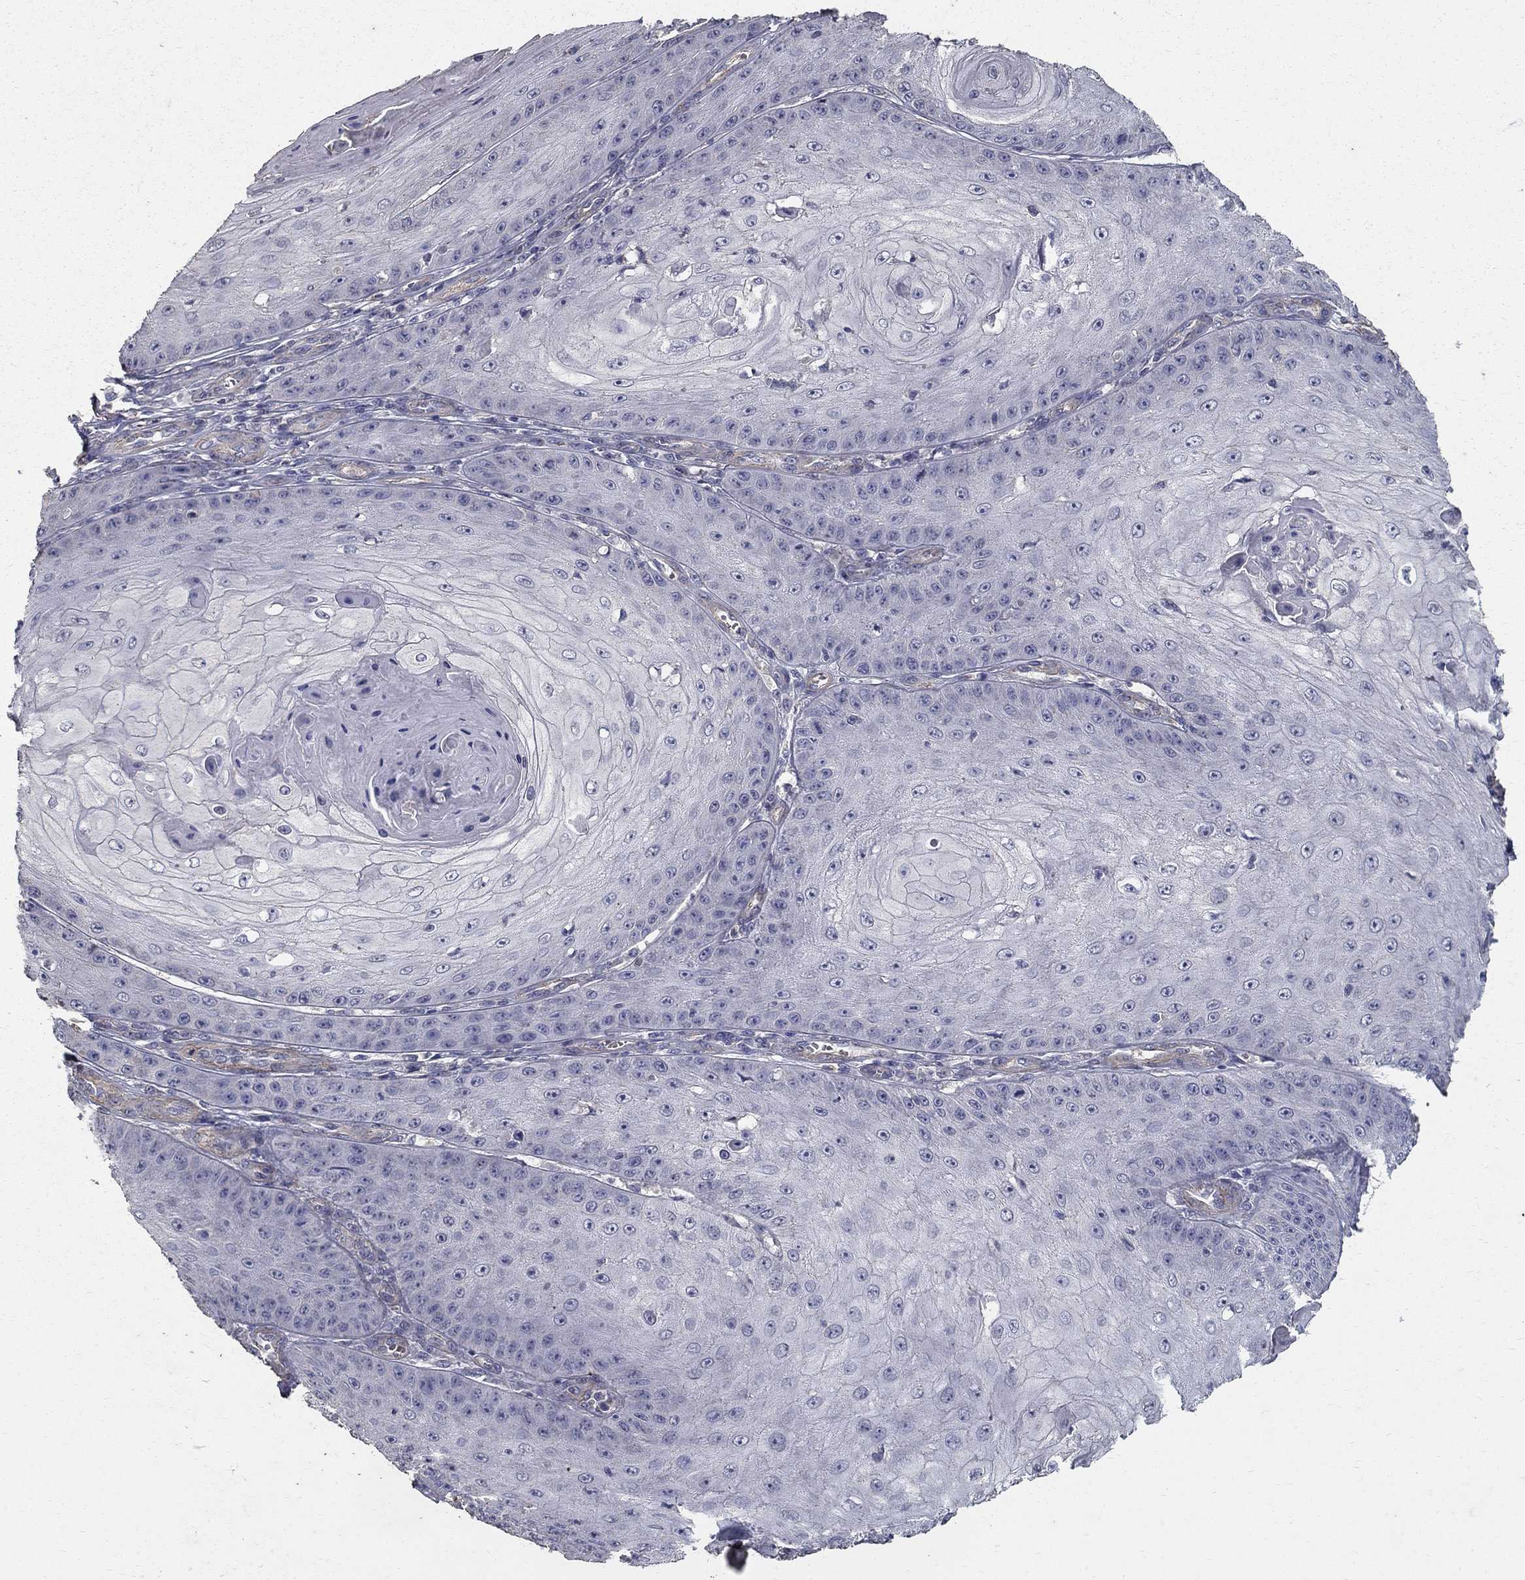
{"staining": {"intensity": "negative", "quantity": "none", "location": "none"}, "tissue": "skin cancer", "cell_type": "Tumor cells", "image_type": "cancer", "snomed": [{"axis": "morphology", "description": "Squamous cell carcinoma, NOS"}, {"axis": "topography", "description": "Skin"}], "caption": "High power microscopy micrograph of an IHC image of skin cancer (squamous cell carcinoma), revealing no significant positivity in tumor cells. (DAB immunohistochemistry visualized using brightfield microscopy, high magnification).", "gene": "MPP2", "patient": {"sex": "male", "age": 70}}